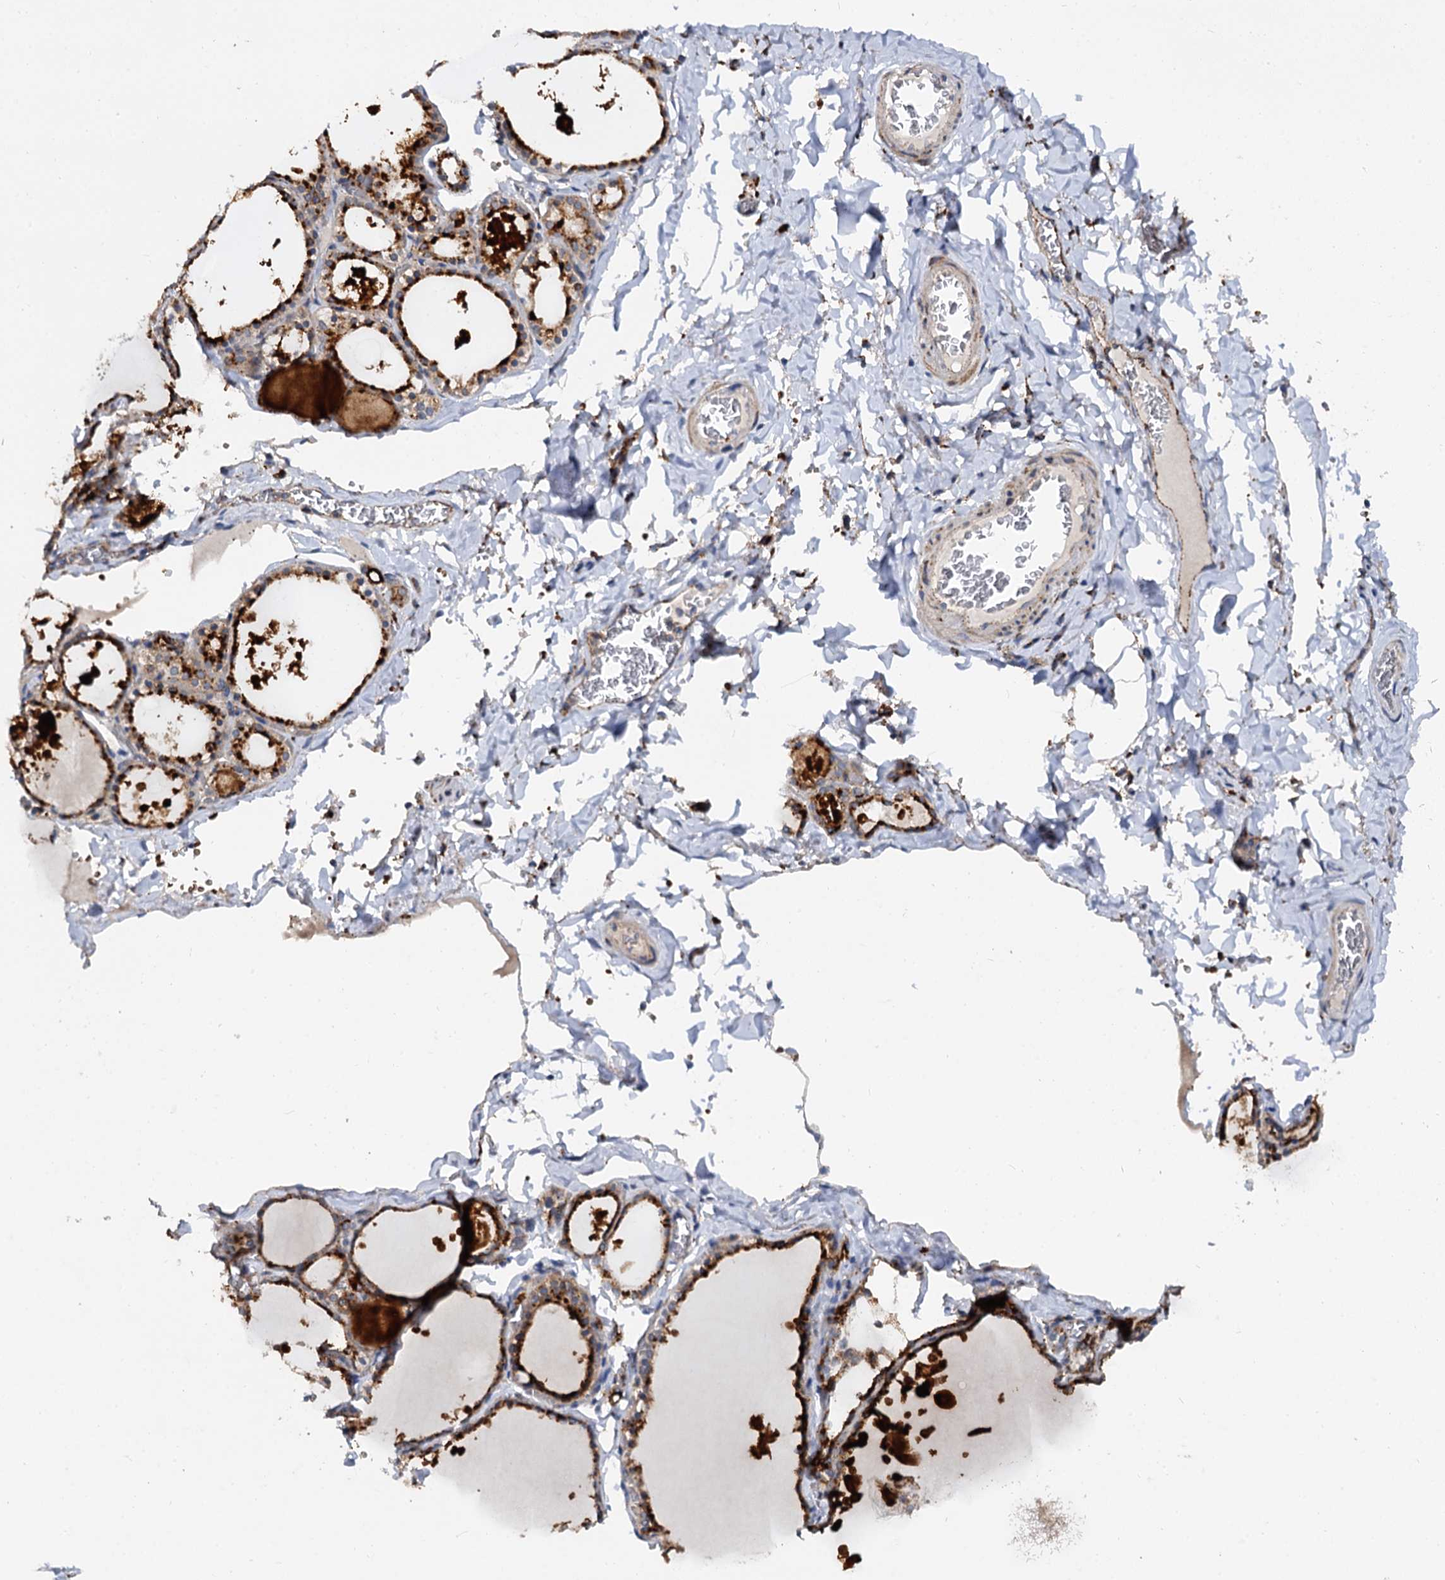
{"staining": {"intensity": "strong", "quantity": ">75%", "location": "cytoplasmic/membranous"}, "tissue": "thyroid gland", "cell_type": "Glandular cells", "image_type": "normal", "snomed": [{"axis": "morphology", "description": "Normal tissue, NOS"}, {"axis": "topography", "description": "Thyroid gland"}], "caption": "Immunohistochemistry (DAB (3,3'-diaminobenzidine)) staining of normal thyroid gland displays strong cytoplasmic/membranous protein expression in about >75% of glandular cells. (brown staining indicates protein expression, while blue staining denotes nuclei).", "gene": "GBA1", "patient": {"sex": "male", "age": 56}}